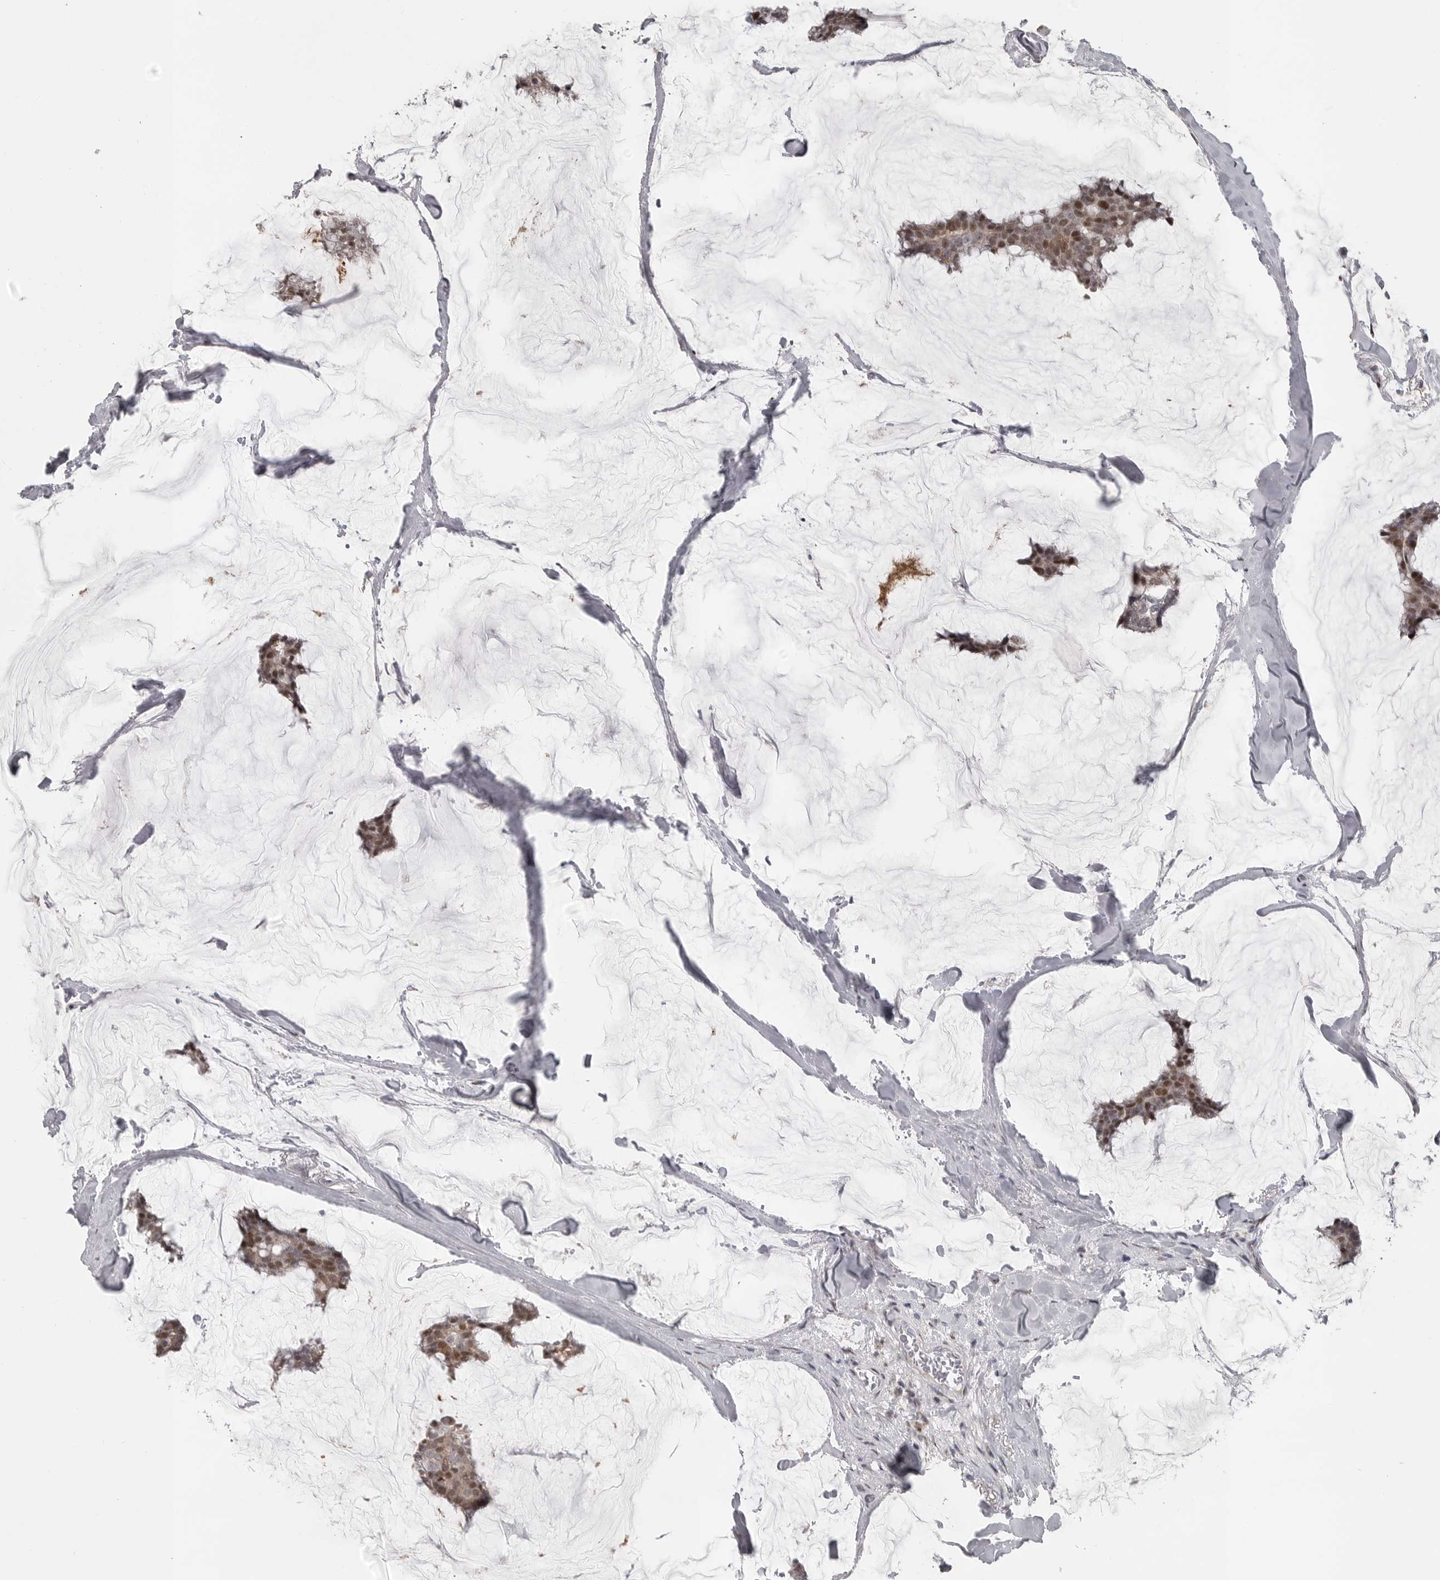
{"staining": {"intensity": "moderate", "quantity": ">75%", "location": "nuclear"}, "tissue": "breast cancer", "cell_type": "Tumor cells", "image_type": "cancer", "snomed": [{"axis": "morphology", "description": "Duct carcinoma"}, {"axis": "topography", "description": "Breast"}], "caption": "IHC staining of breast cancer, which shows medium levels of moderate nuclear positivity in approximately >75% of tumor cells indicating moderate nuclear protein staining. The staining was performed using DAB (brown) for protein detection and nuclei were counterstained in hematoxylin (blue).", "gene": "POLE2", "patient": {"sex": "female", "age": 93}}